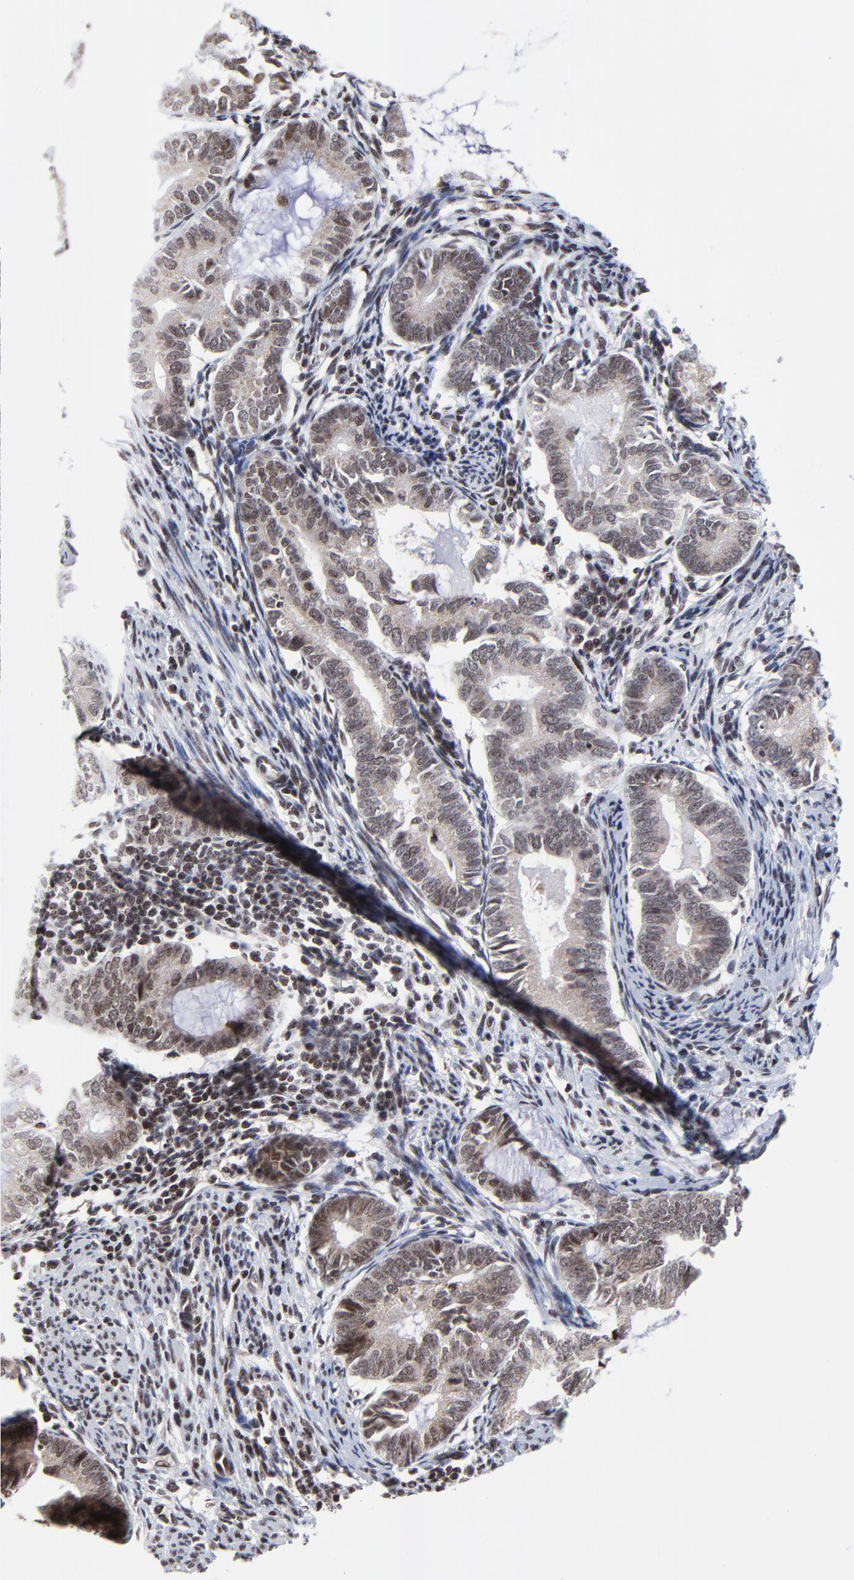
{"staining": {"intensity": "weak", "quantity": ">75%", "location": "cytoplasmic/membranous"}, "tissue": "endometrial cancer", "cell_type": "Tumor cells", "image_type": "cancer", "snomed": [{"axis": "morphology", "description": "Adenocarcinoma, NOS"}, {"axis": "topography", "description": "Endometrium"}], "caption": "Tumor cells show low levels of weak cytoplasmic/membranous expression in about >75% of cells in human adenocarcinoma (endometrial).", "gene": "ZNF777", "patient": {"sex": "female", "age": 63}}